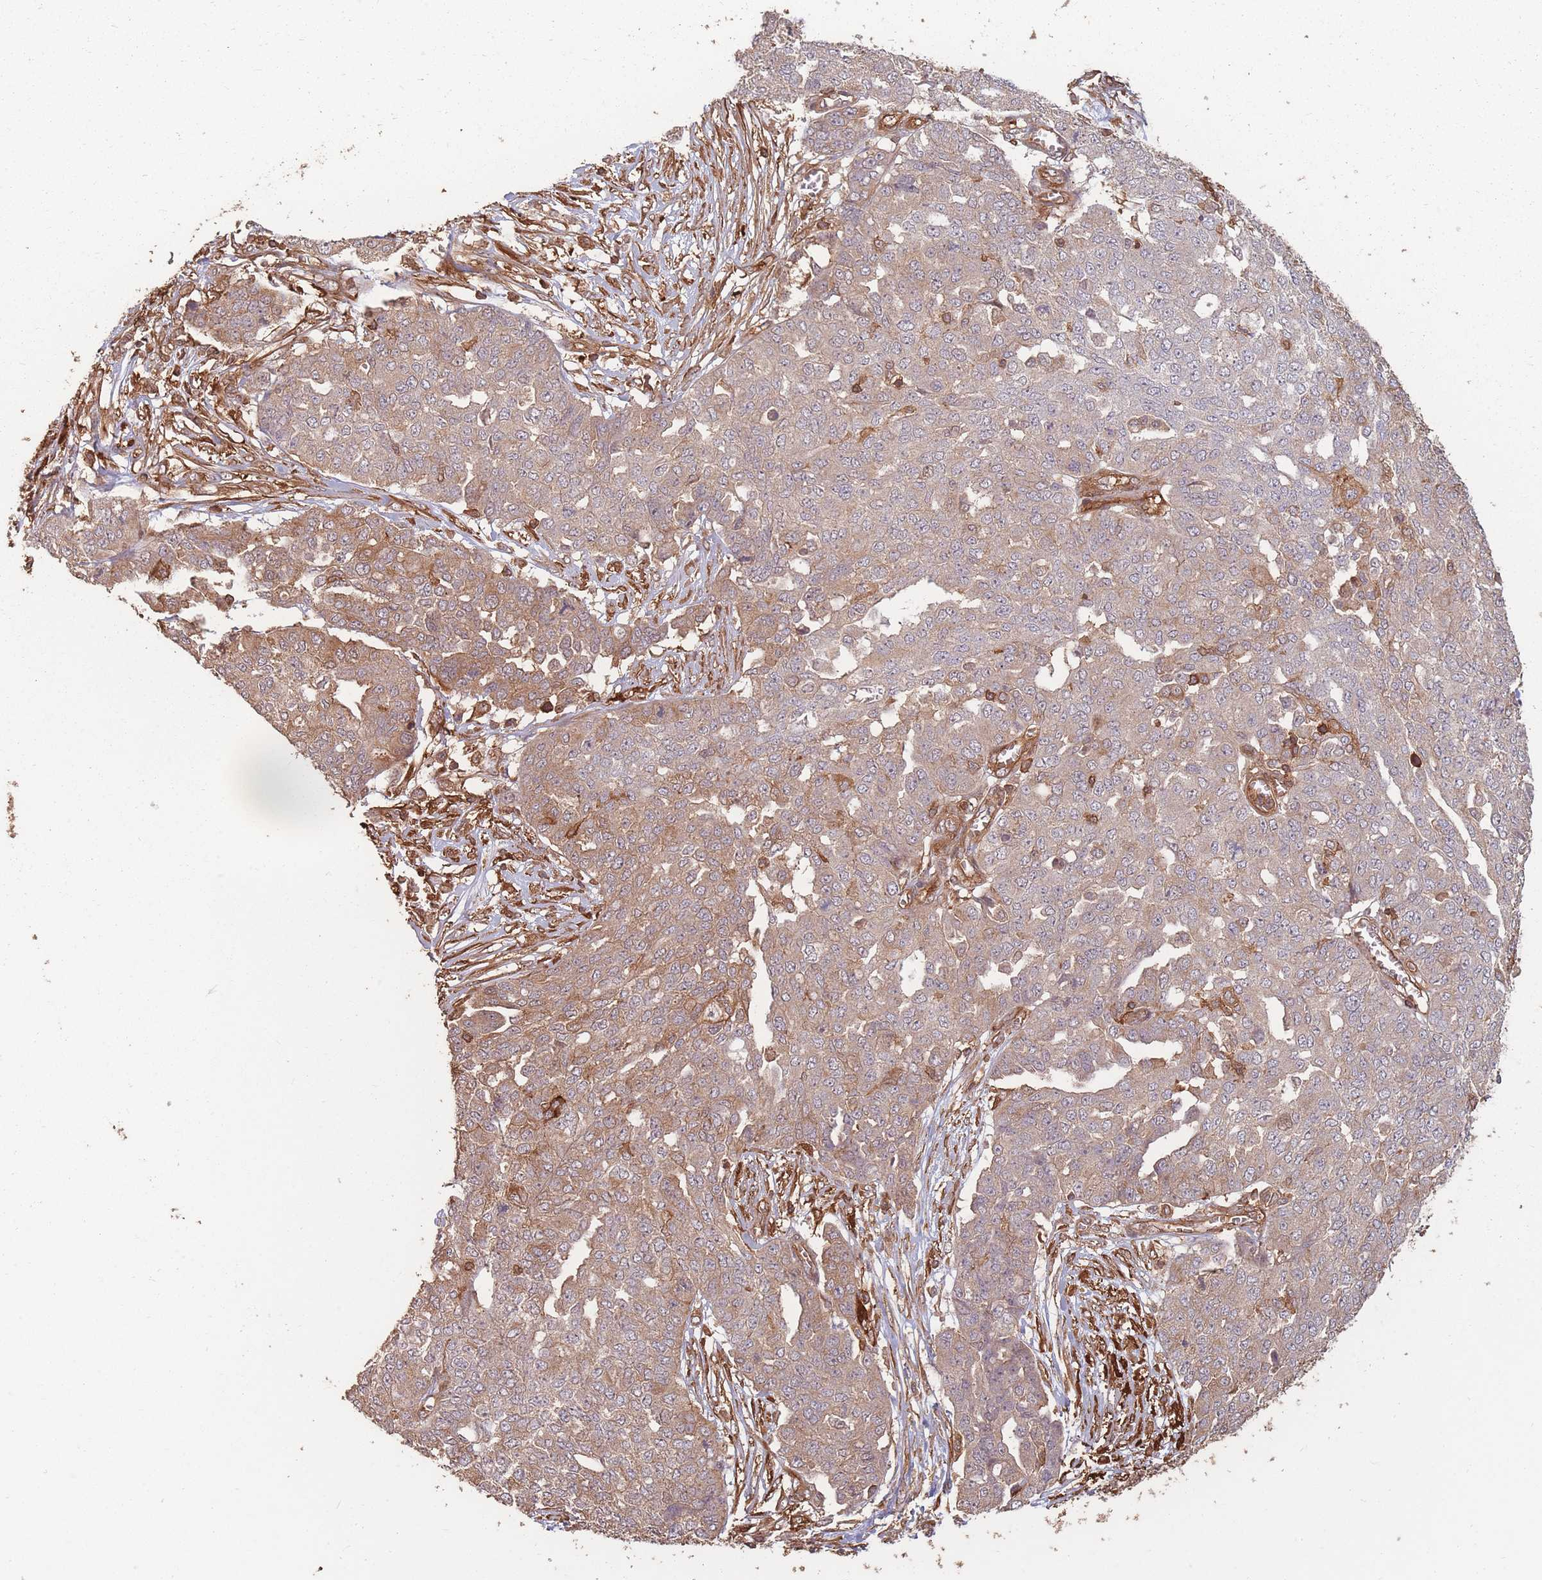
{"staining": {"intensity": "moderate", "quantity": "25%-75%", "location": "cytoplasmic/membranous"}, "tissue": "ovarian cancer", "cell_type": "Tumor cells", "image_type": "cancer", "snomed": [{"axis": "morphology", "description": "Cystadenocarcinoma, serous, NOS"}, {"axis": "topography", "description": "Soft tissue"}, {"axis": "topography", "description": "Ovary"}], "caption": "Brown immunohistochemical staining in ovarian cancer (serous cystadenocarcinoma) displays moderate cytoplasmic/membranous staining in approximately 25%-75% of tumor cells. The staining is performed using DAB brown chromogen to label protein expression. The nuclei are counter-stained blue using hematoxylin.", "gene": "PLS3", "patient": {"sex": "female", "age": 57}}